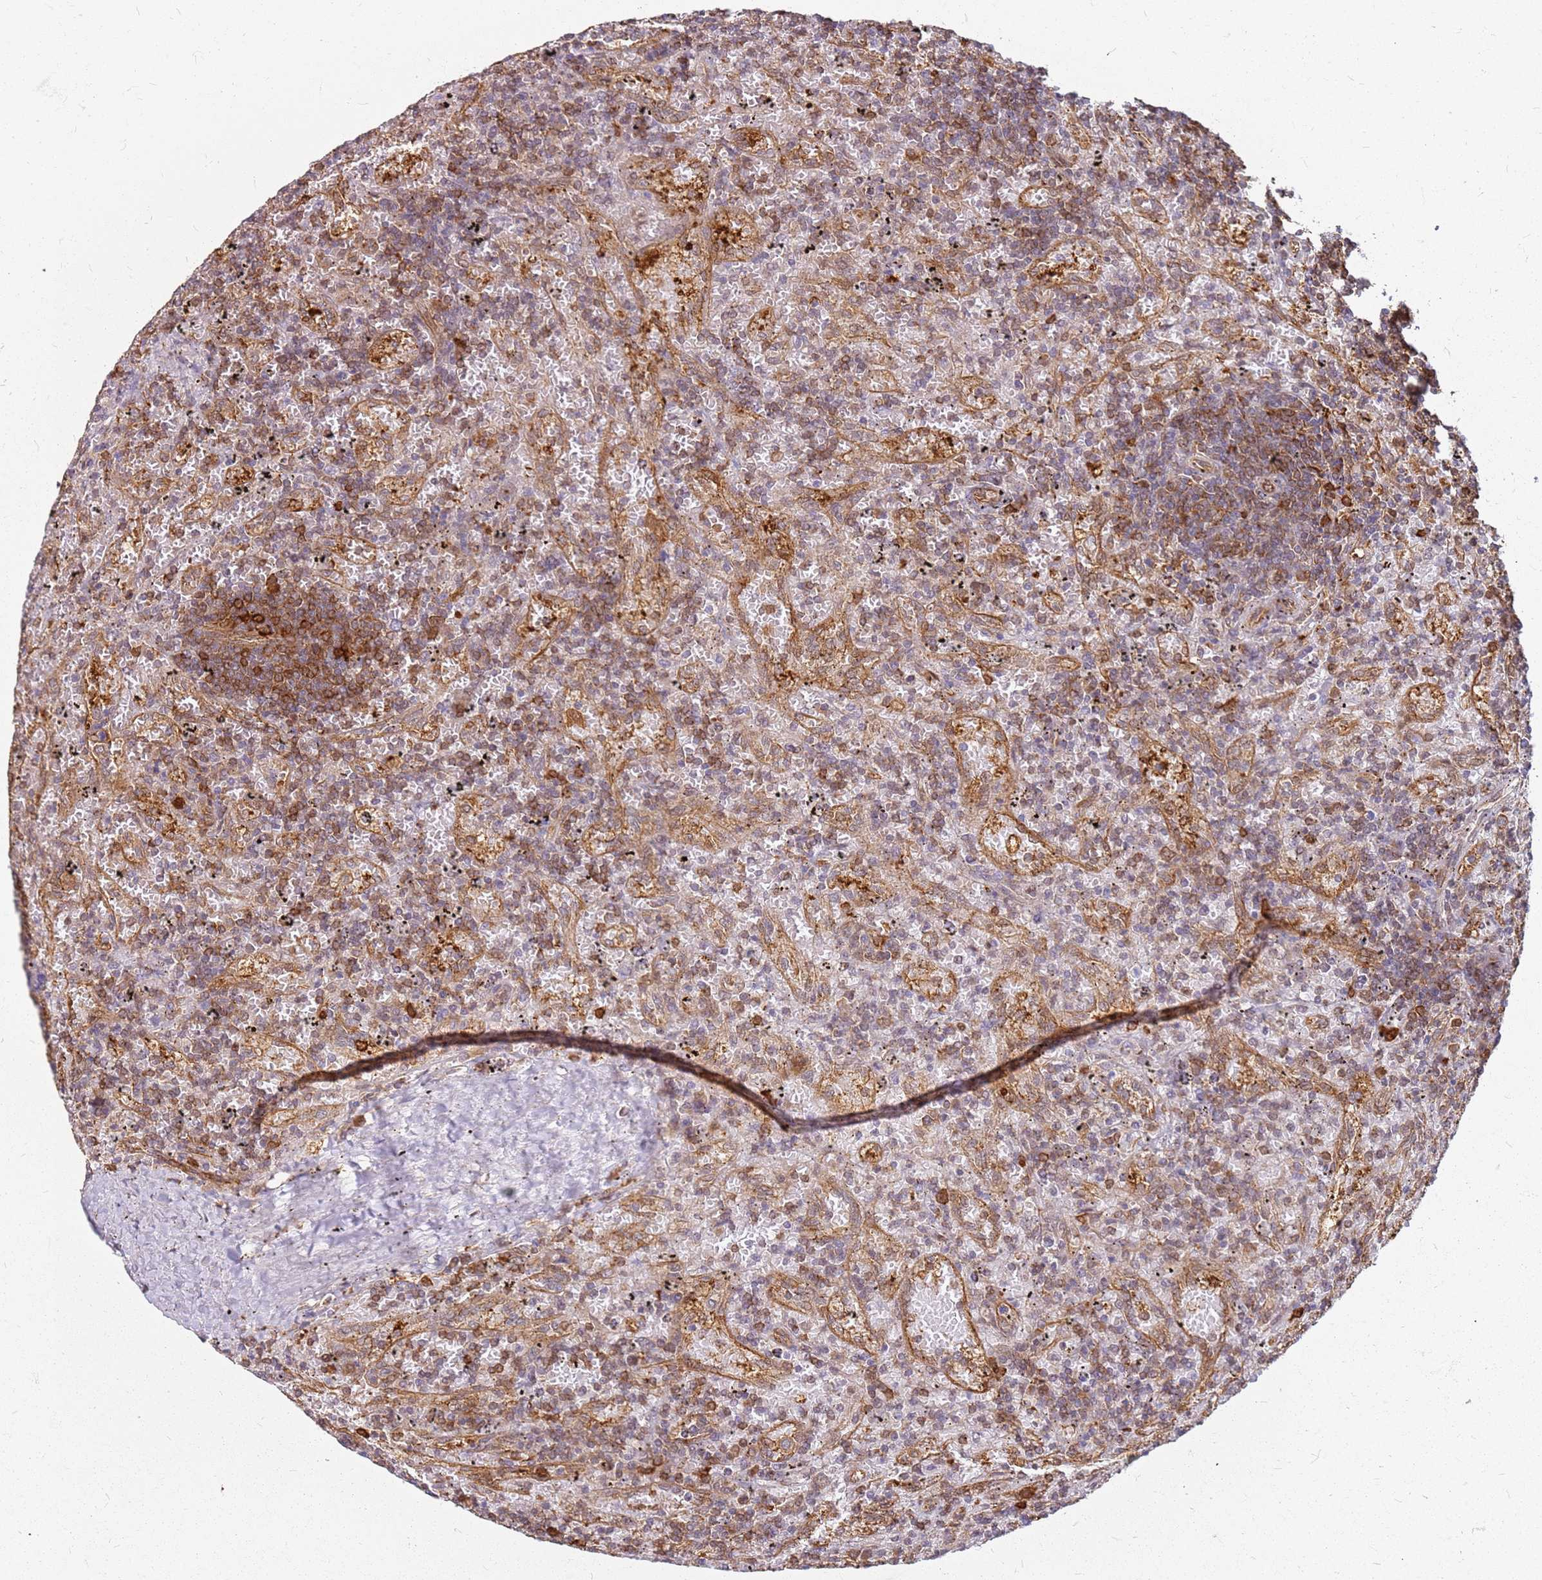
{"staining": {"intensity": "moderate", "quantity": "25%-75%", "location": "cytoplasmic/membranous"}, "tissue": "lymphoma", "cell_type": "Tumor cells", "image_type": "cancer", "snomed": [{"axis": "morphology", "description": "Malignant lymphoma, non-Hodgkin's type, Low grade"}, {"axis": "topography", "description": "Spleen"}], "caption": "There is medium levels of moderate cytoplasmic/membranous positivity in tumor cells of lymphoma, as demonstrated by immunohistochemical staining (brown color).", "gene": "HDX", "patient": {"sex": "male", "age": 76}}